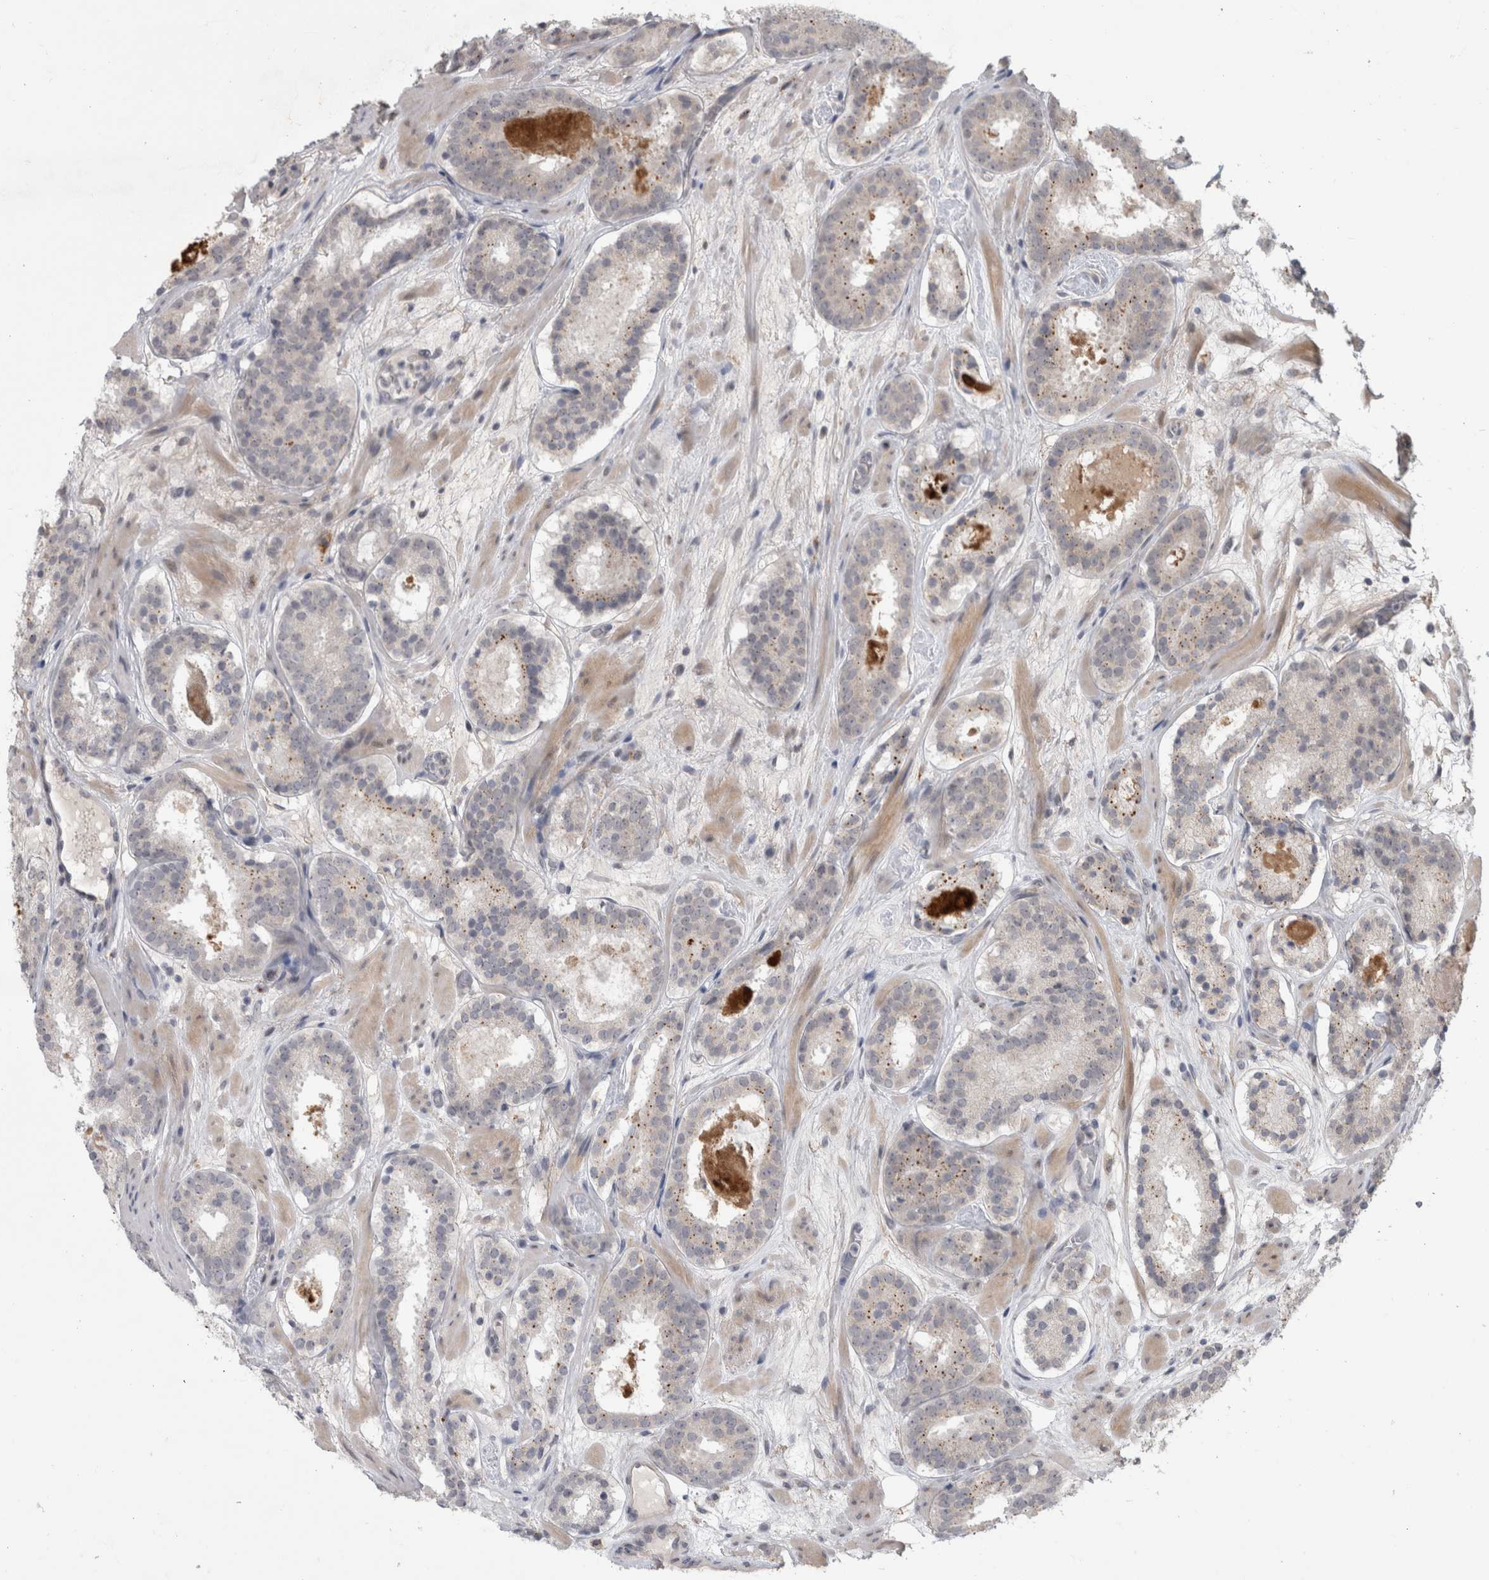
{"staining": {"intensity": "moderate", "quantity": "<25%", "location": "cytoplasmic/membranous"}, "tissue": "prostate cancer", "cell_type": "Tumor cells", "image_type": "cancer", "snomed": [{"axis": "morphology", "description": "Adenocarcinoma, Low grade"}, {"axis": "topography", "description": "Prostate"}], "caption": "Brown immunohistochemical staining in adenocarcinoma (low-grade) (prostate) reveals moderate cytoplasmic/membranous staining in about <25% of tumor cells.", "gene": "MTBP", "patient": {"sex": "male", "age": 69}}